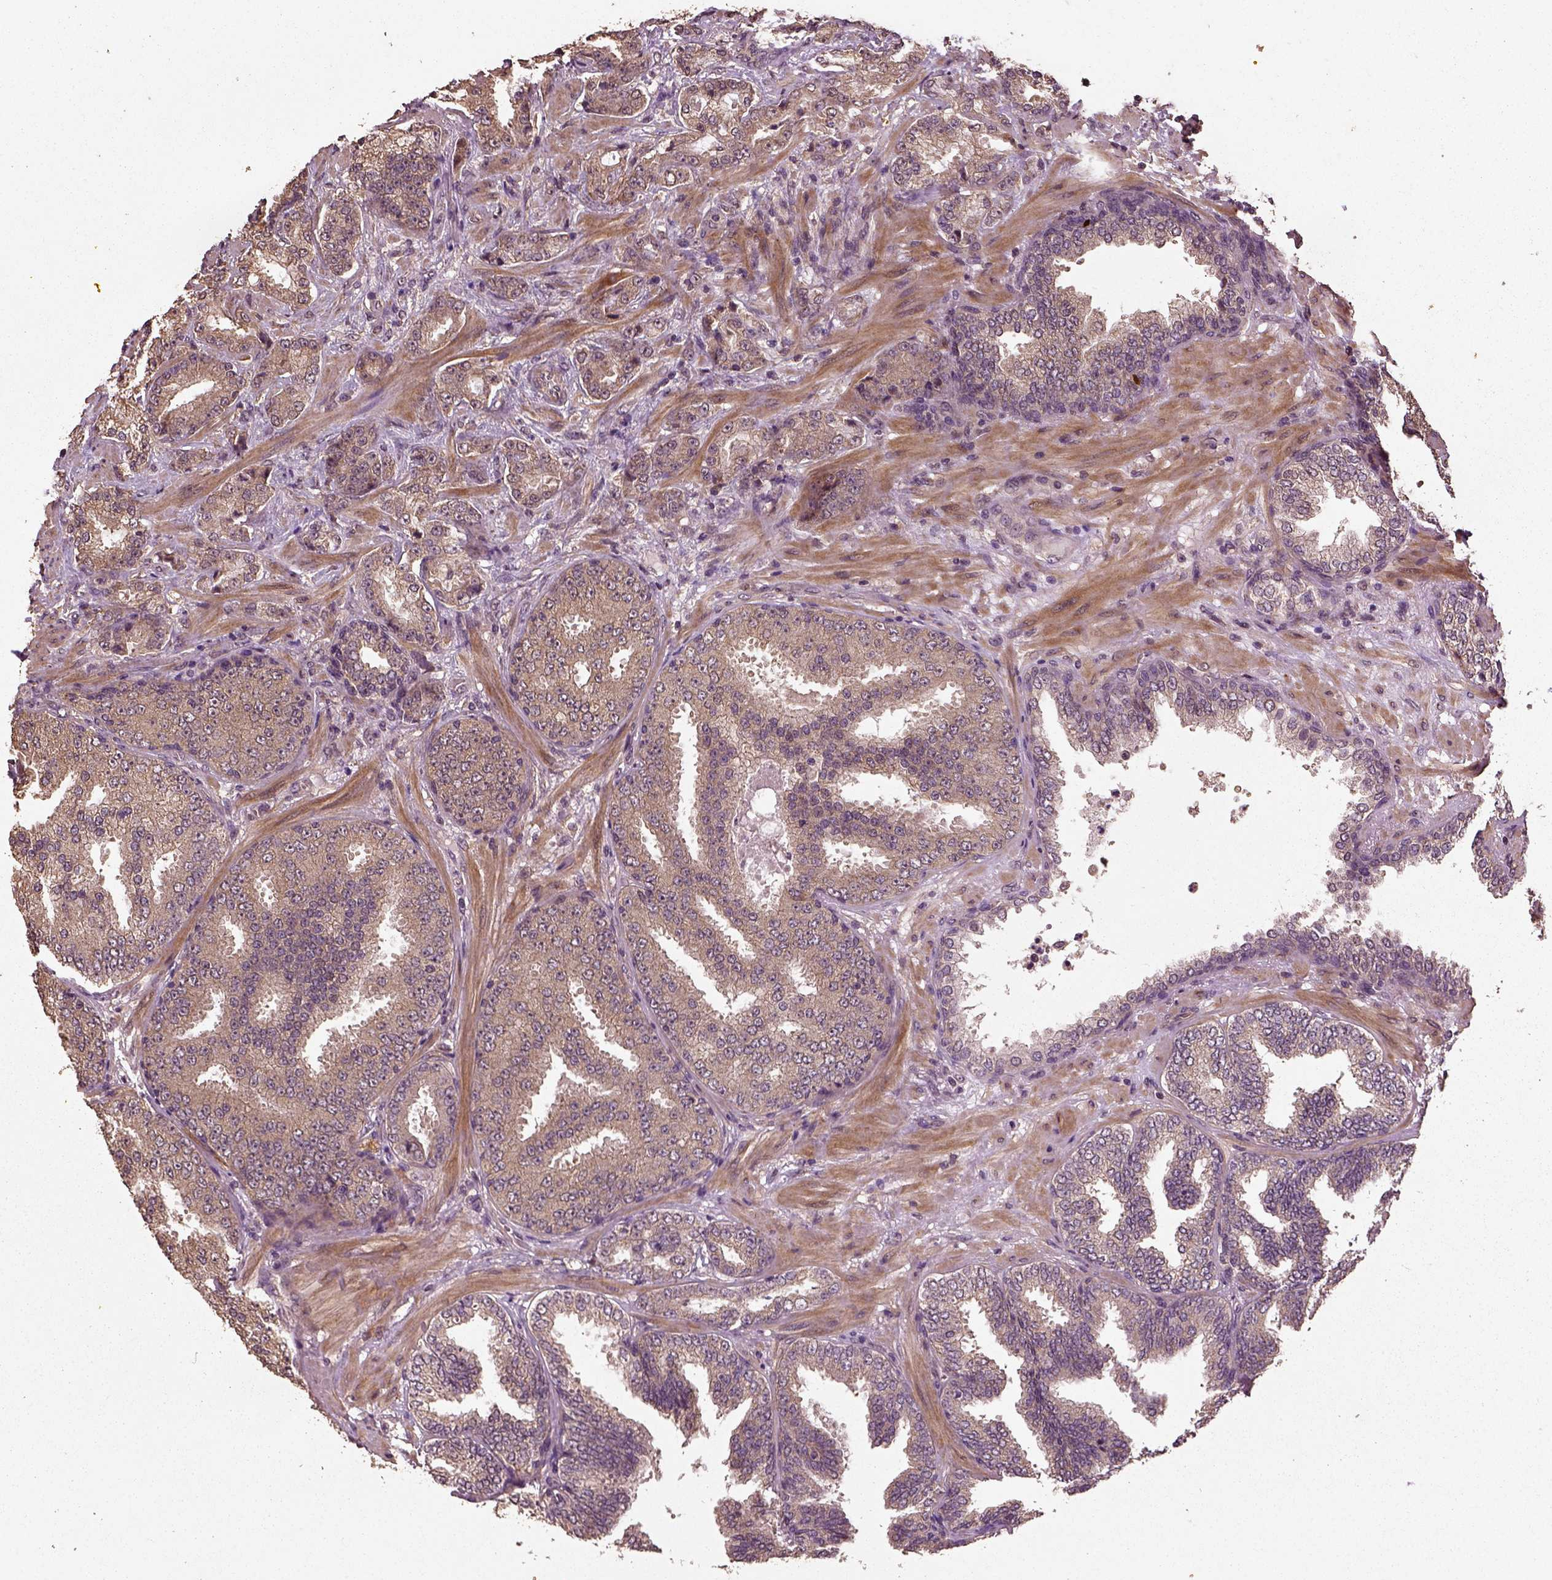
{"staining": {"intensity": "weak", "quantity": "25%-75%", "location": "cytoplasmic/membranous"}, "tissue": "prostate cancer", "cell_type": "Tumor cells", "image_type": "cancer", "snomed": [{"axis": "morphology", "description": "Adenocarcinoma, Low grade"}, {"axis": "topography", "description": "Prostate"}], "caption": "Adenocarcinoma (low-grade) (prostate) tissue demonstrates weak cytoplasmic/membranous positivity in about 25%-75% of tumor cells", "gene": "ERV3-1", "patient": {"sex": "male", "age": 68}}